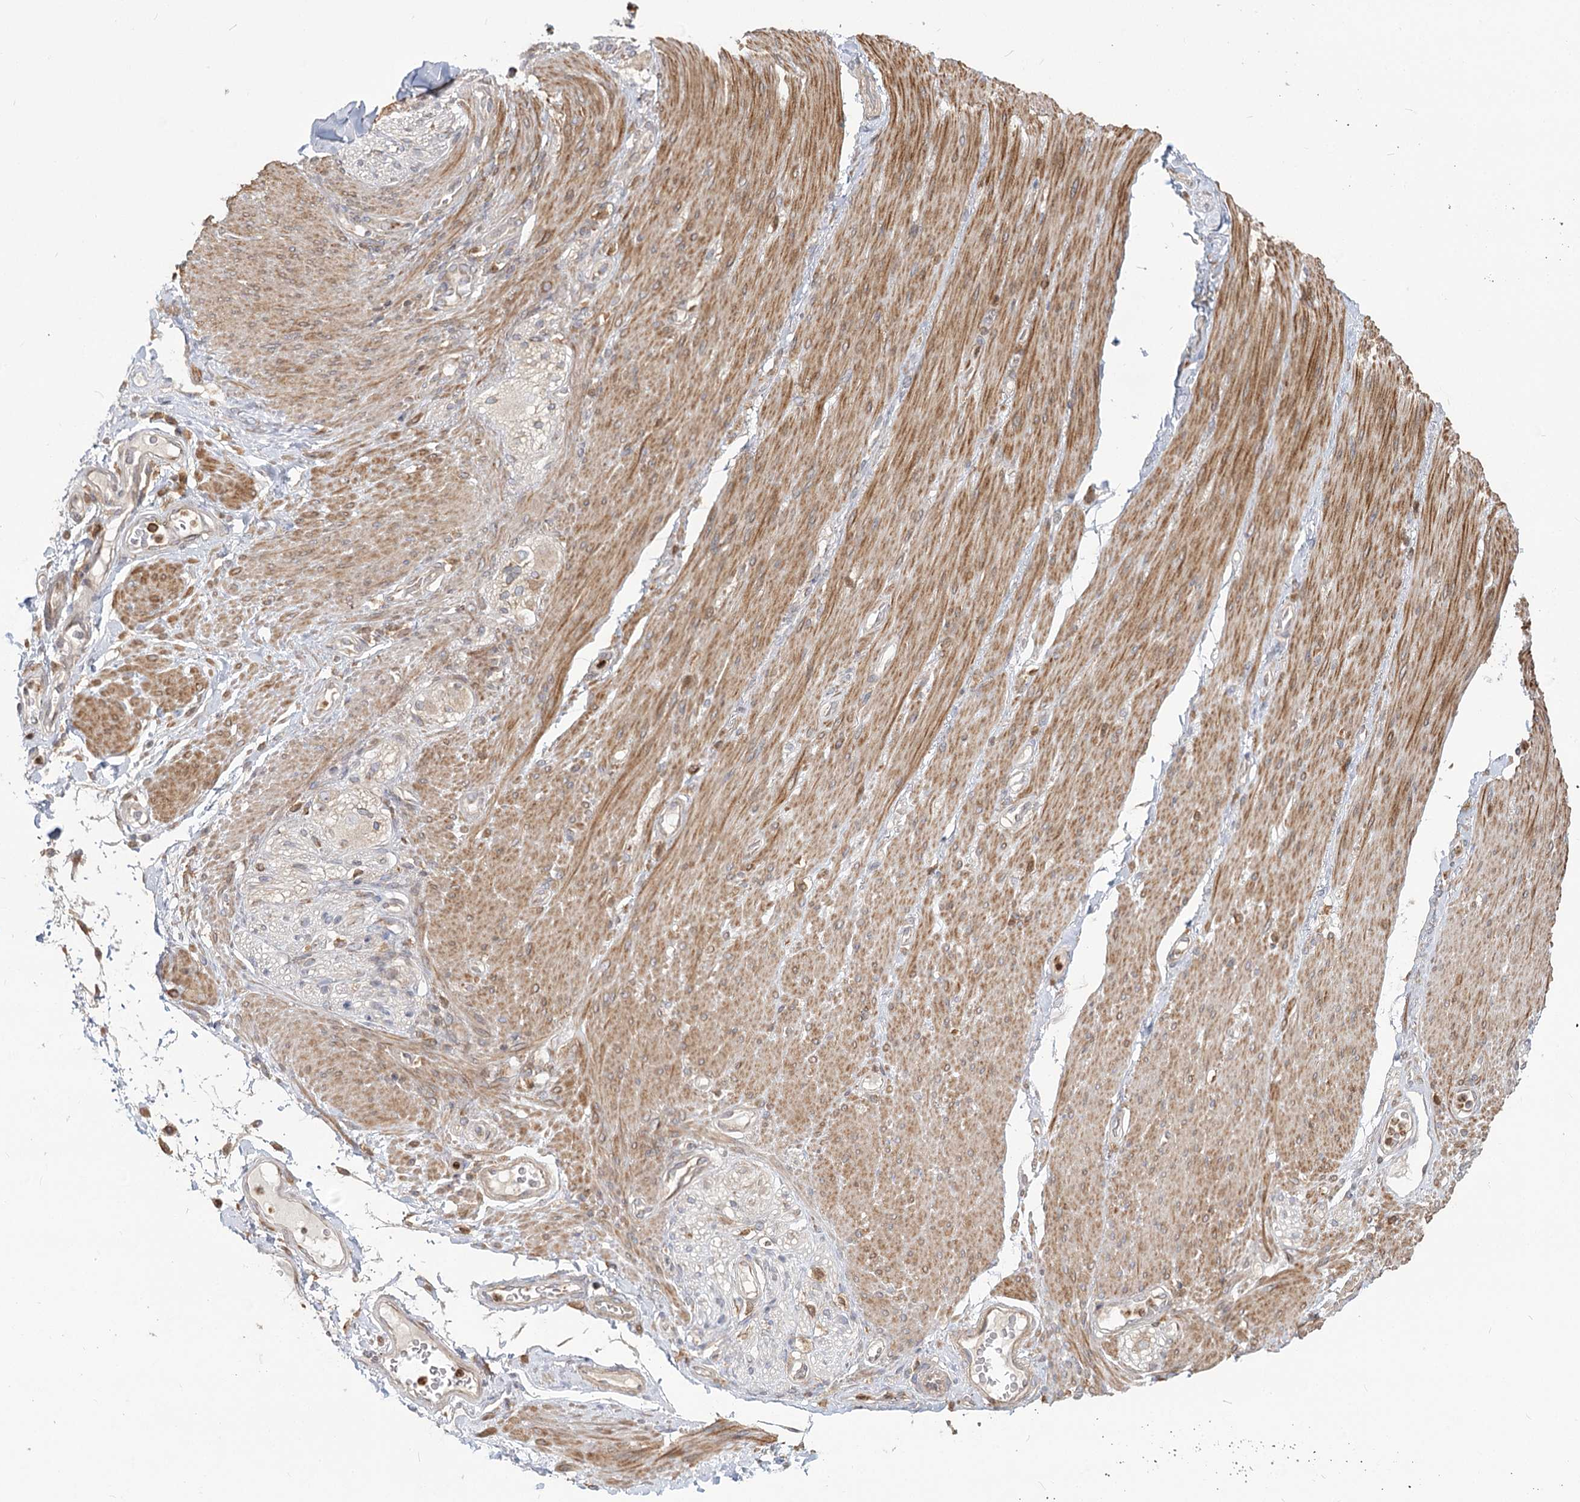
{"staining": {"intensity": "negative", "quantity": "none", "location": "none"}, "tissue": "adipose tissue", "cell_type": "Adipocytes", "image_type": "normal", "snomed": [{"axis": "morphology", "description": "Normal tissue, NOS"}, {"axis": "topography", "description": "Colon"}, {"axis": "topography", "description": "Peripheral nerve tissue"}], "caption": "Adipocytes show no significant expression in normal adipose tissue. Nuclei are stained in blue.", "gene": "MTMR3", "patient": {"sex": "female", "age": 61}}